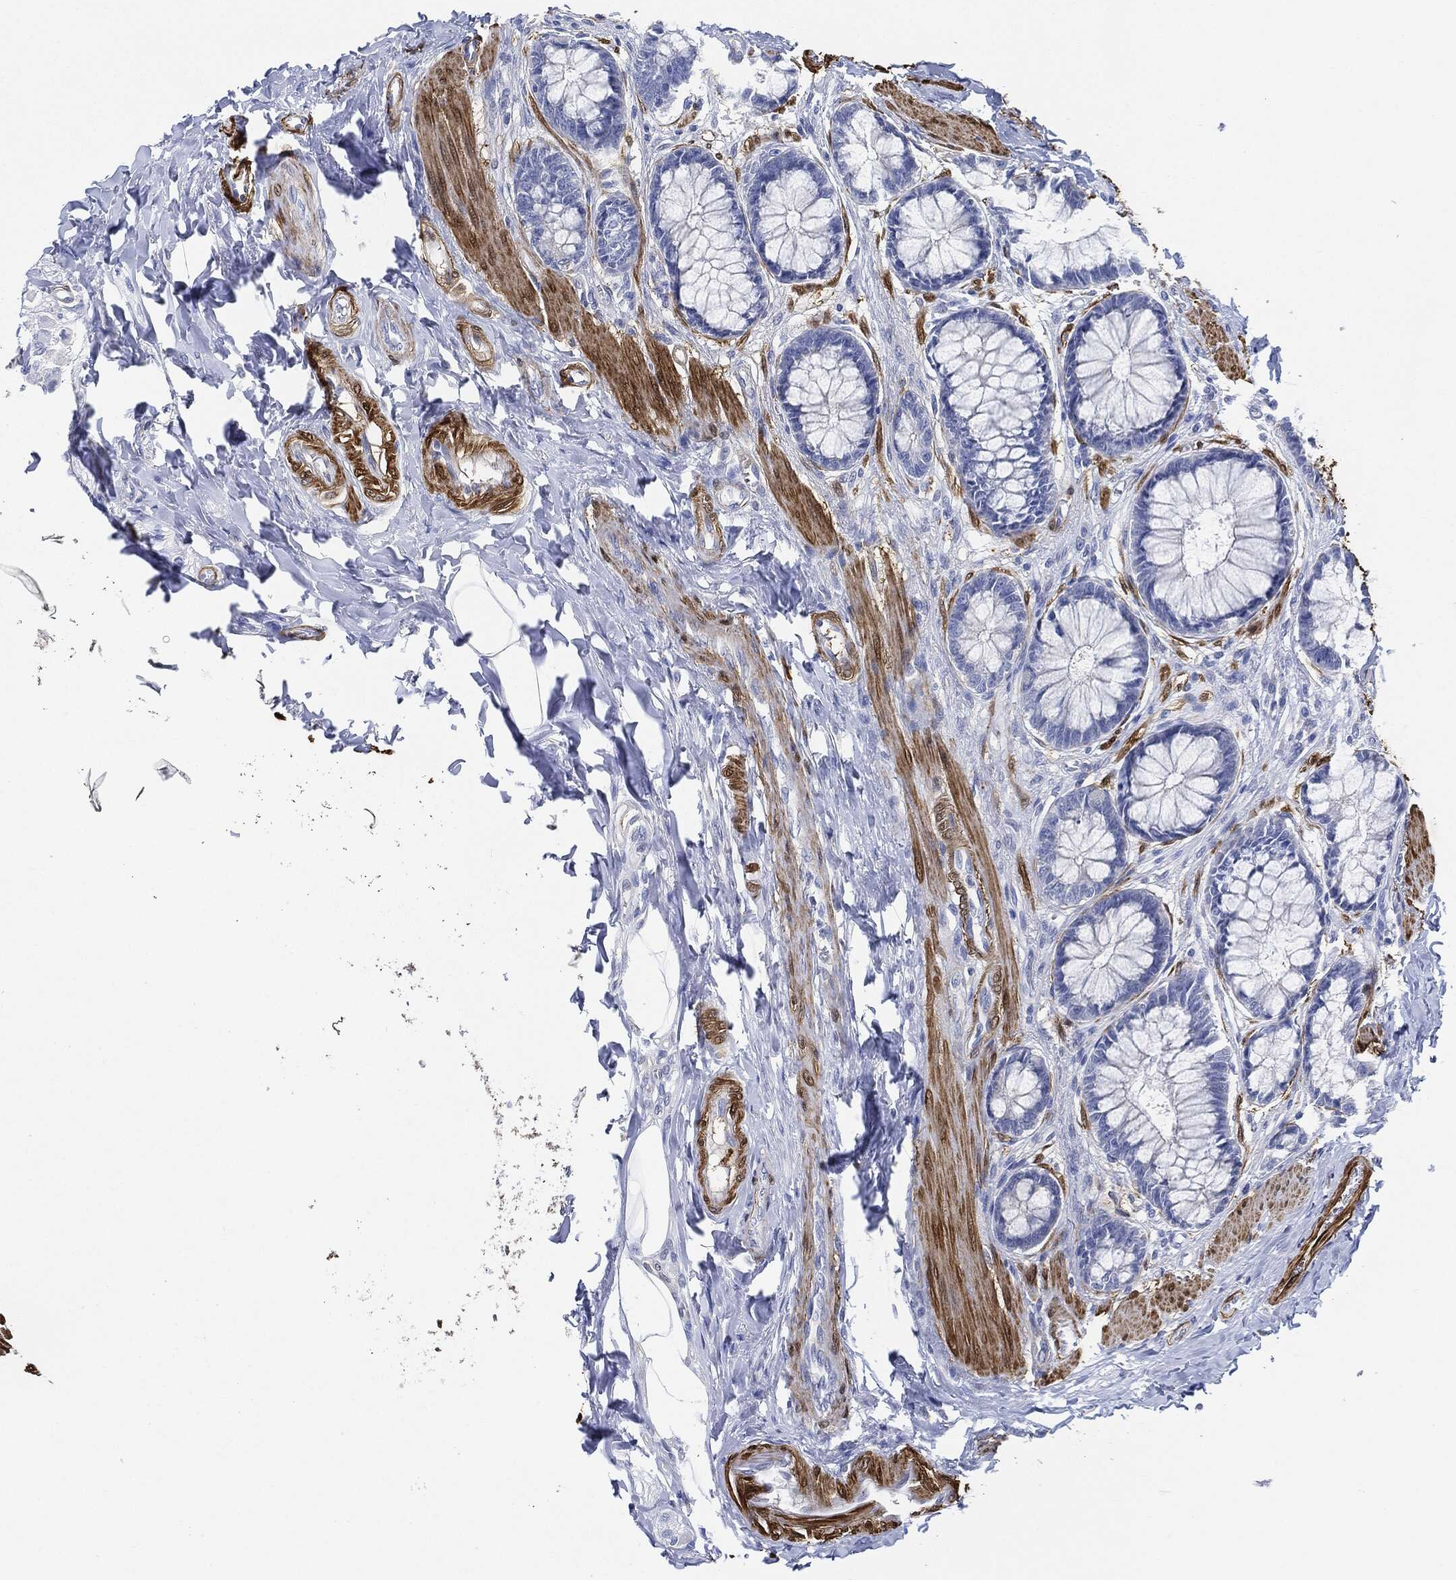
{"staining": {"intensity": "negative", "quantity": "none", "location": "none"}, "tissue": "colon", "cell_type": "Endothelial cells", "image_type": "normal", "snomed": [{"axis": "morphology", "description": "Normal tissue, NOS"}, {"axis": "topography", "description": "Colon"}], "caption": "DAB immunohistochemical staining of benign human colon shows no significant staining in endothelial cells. (DAB (3,3'-diaminobenzidine) IHC visualized using brightfield microscopy, high magnification).", "gene": "TAGLN", "patient": {"sex": "female", "age": 65}}